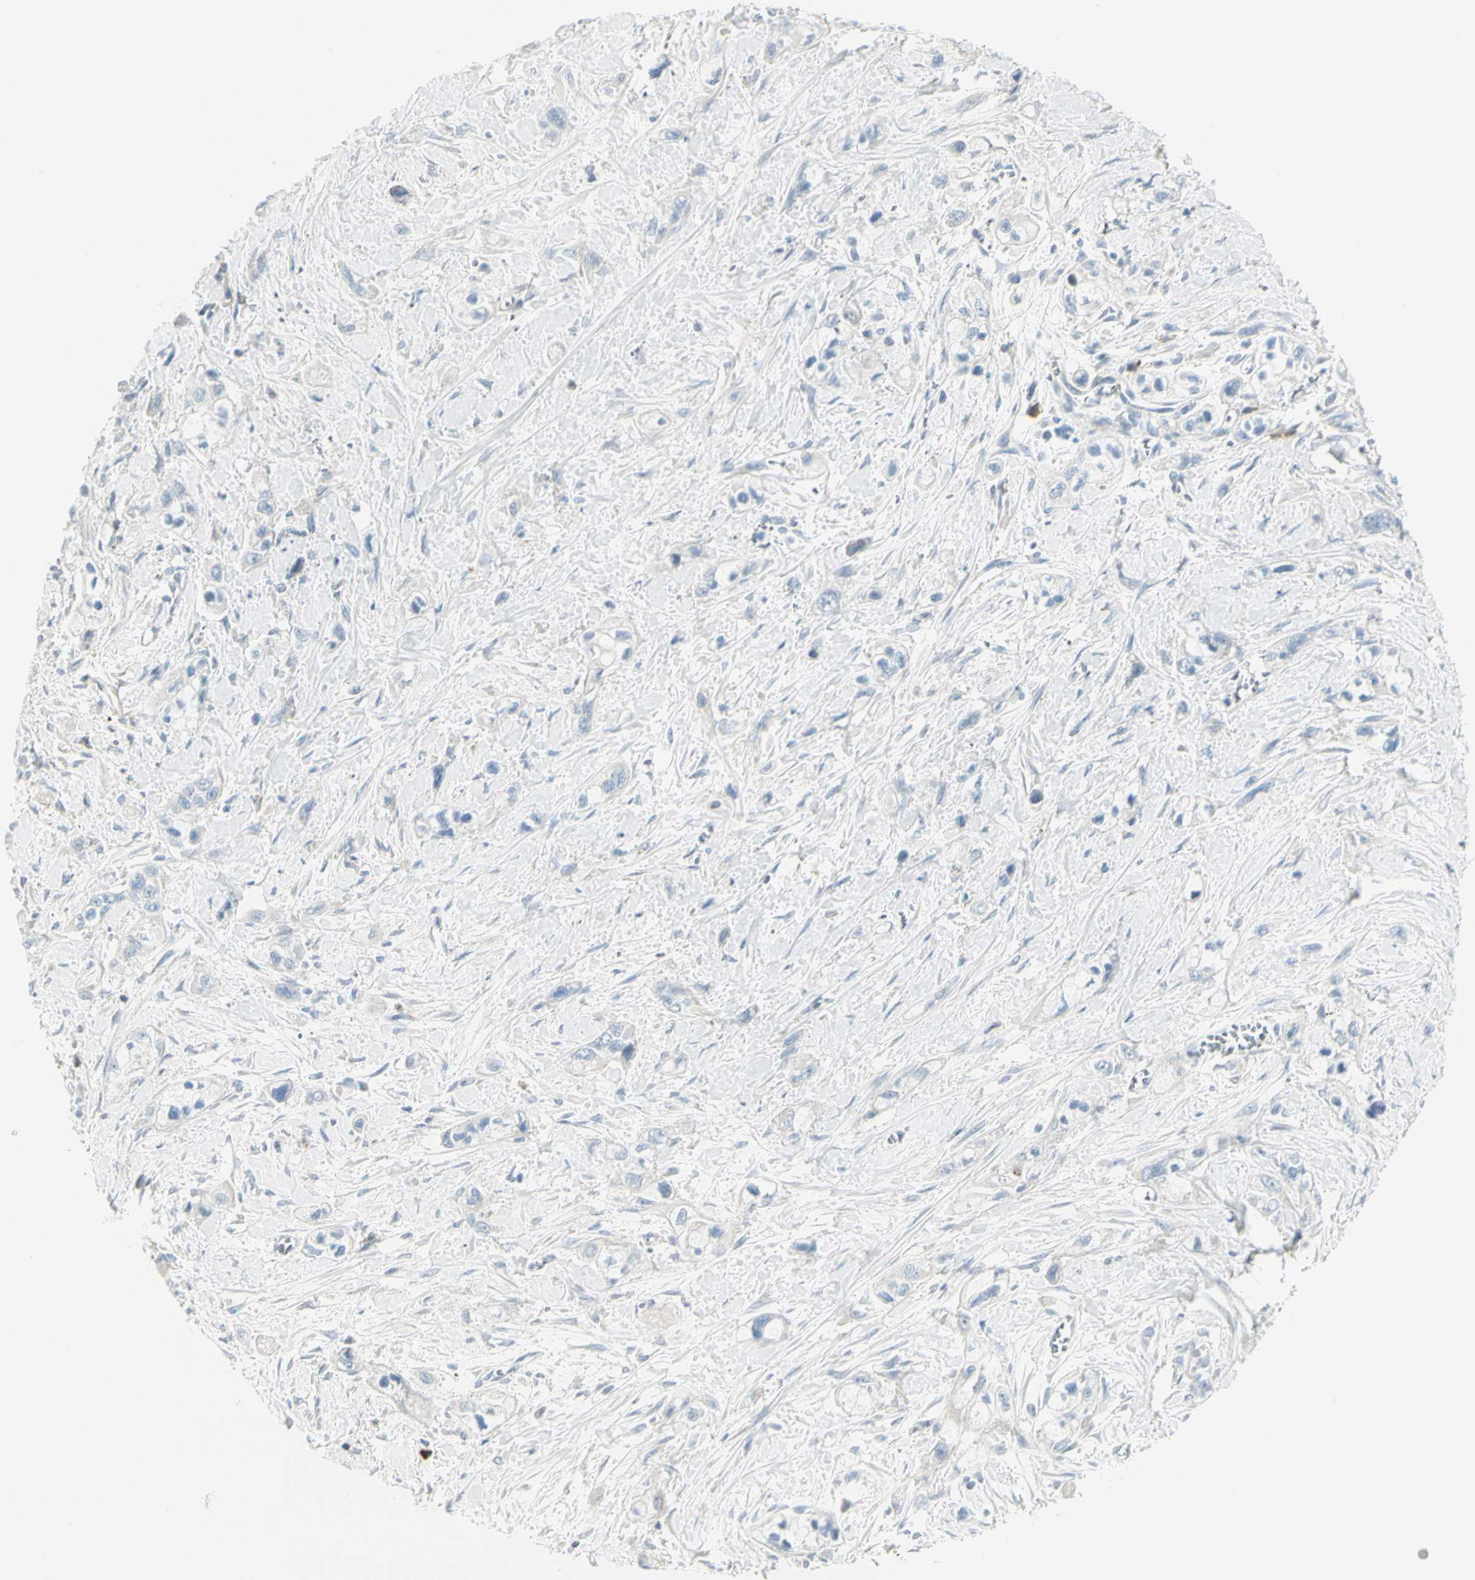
{"staining": {"intensity": "negative", "quantity": "none", "location": "none"}, "tissue": "pancreatic cancer", "cell_type": "Tumor cells", "image_type": "cancer", "snomed": [{"axis": "morphology", "description": "Adenocarcinoma, NOS"}, {"axis": "topography", "description": "Pancreas"}], "caption": "Pancreatic cancer (adenocarcinoma) stained for a protein using immunohistochemistry shows no positivity tumor cells.", "gene": "TNFSF11", "patient": {"sex": "male", "age": 74}}